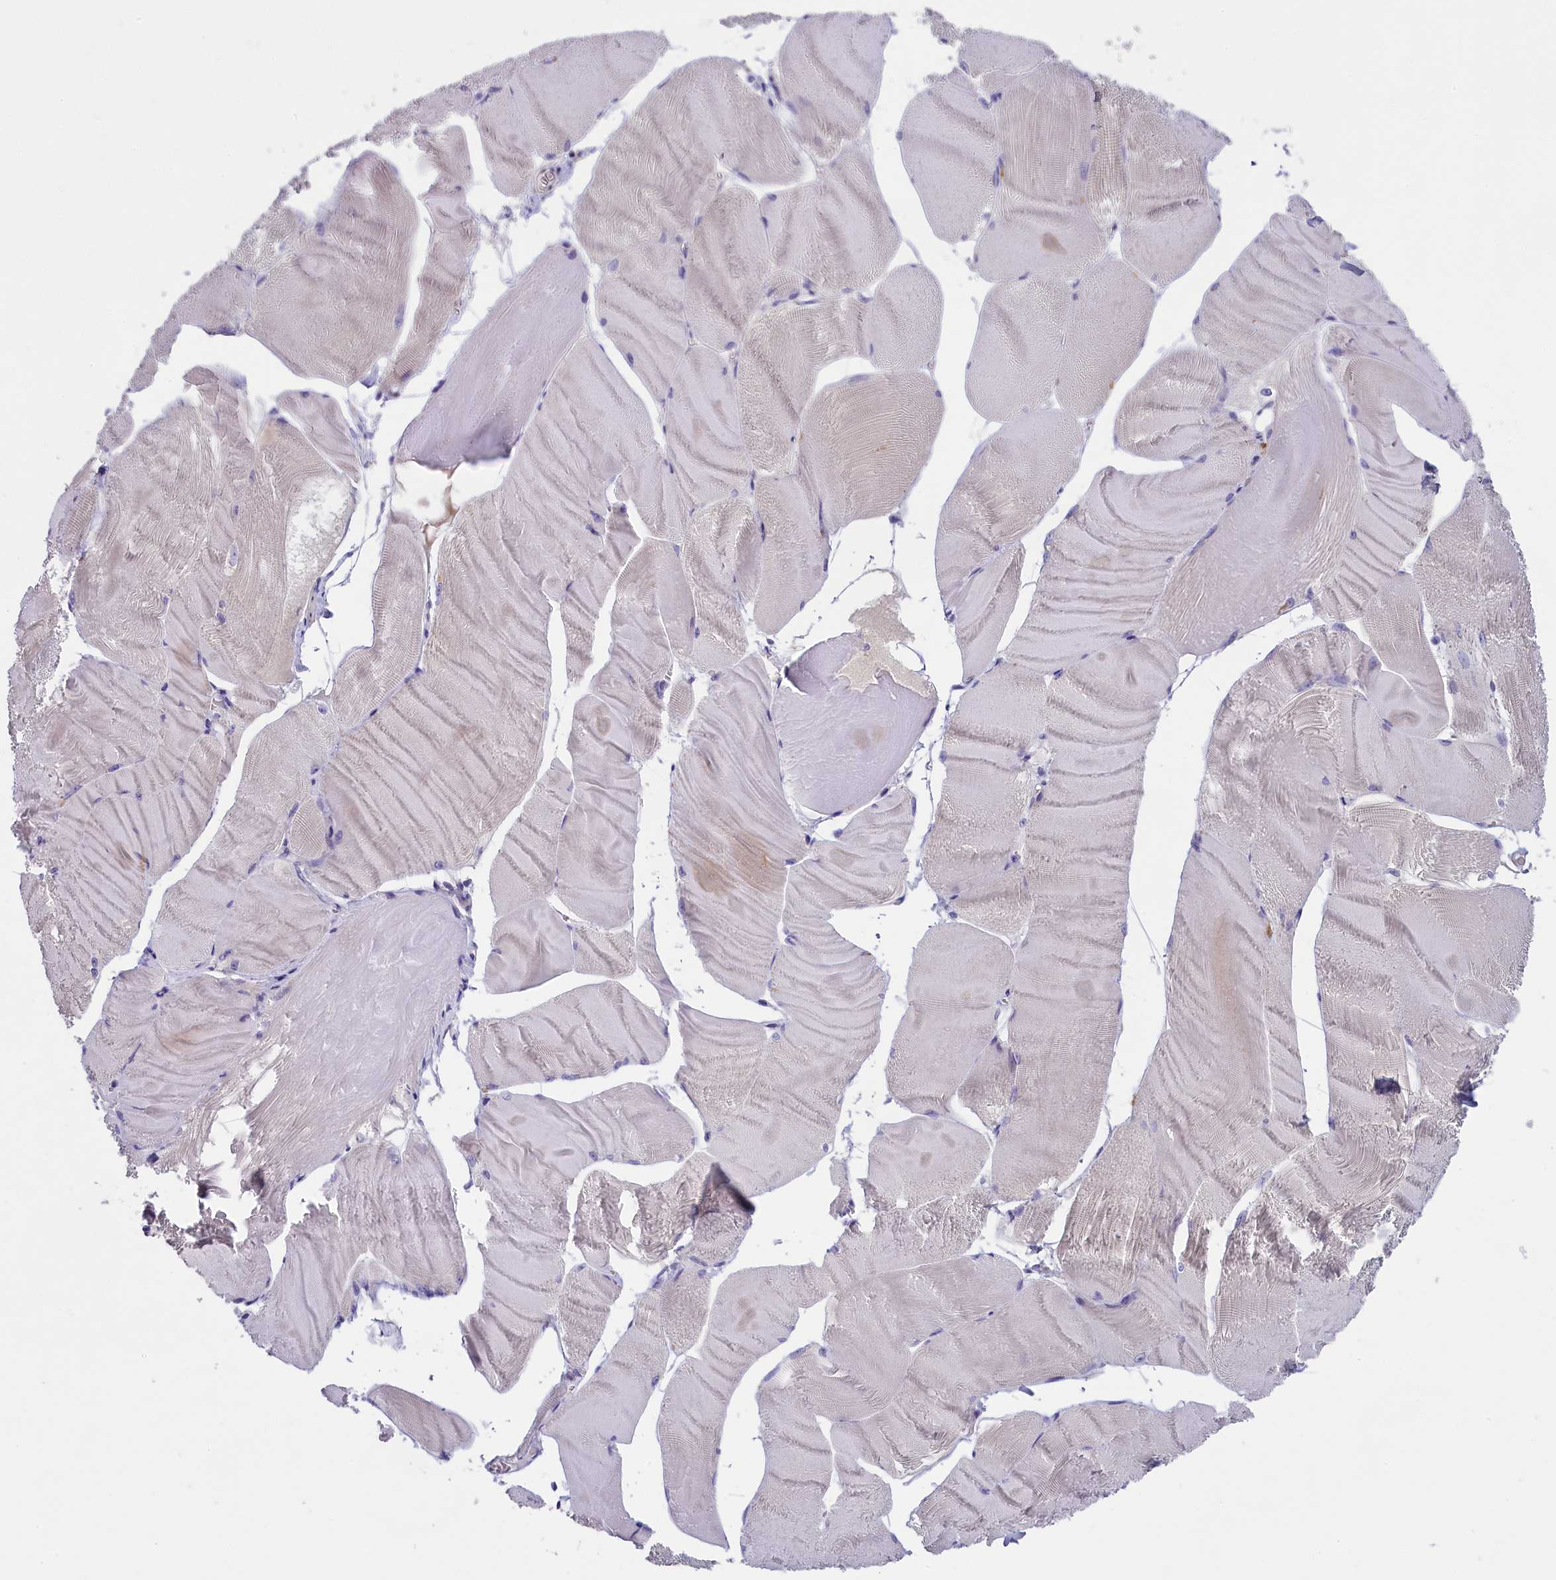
{"staining": {"intensity": "negative", "quantity": "none", "location": "none"}, "tissue": "skeletal muscle", "cell_type": "Myocytes", "image_type": "normal", "snomed": [{"axis": "morphology", "description": "Normal tissue, NOS"}, {"axis": "morphology", "description": "Basal cell carcinoma"}, {"axis": "topography", "description": "Skeletal muscle"}], "caption": "This is a histopathology image of immunohistochemistry (IHC) staining of normal skeletal muscle, which shows no expression in myocytes.", "gene": "ENPP6", "patient": {"sex": "female", "age": 64}}